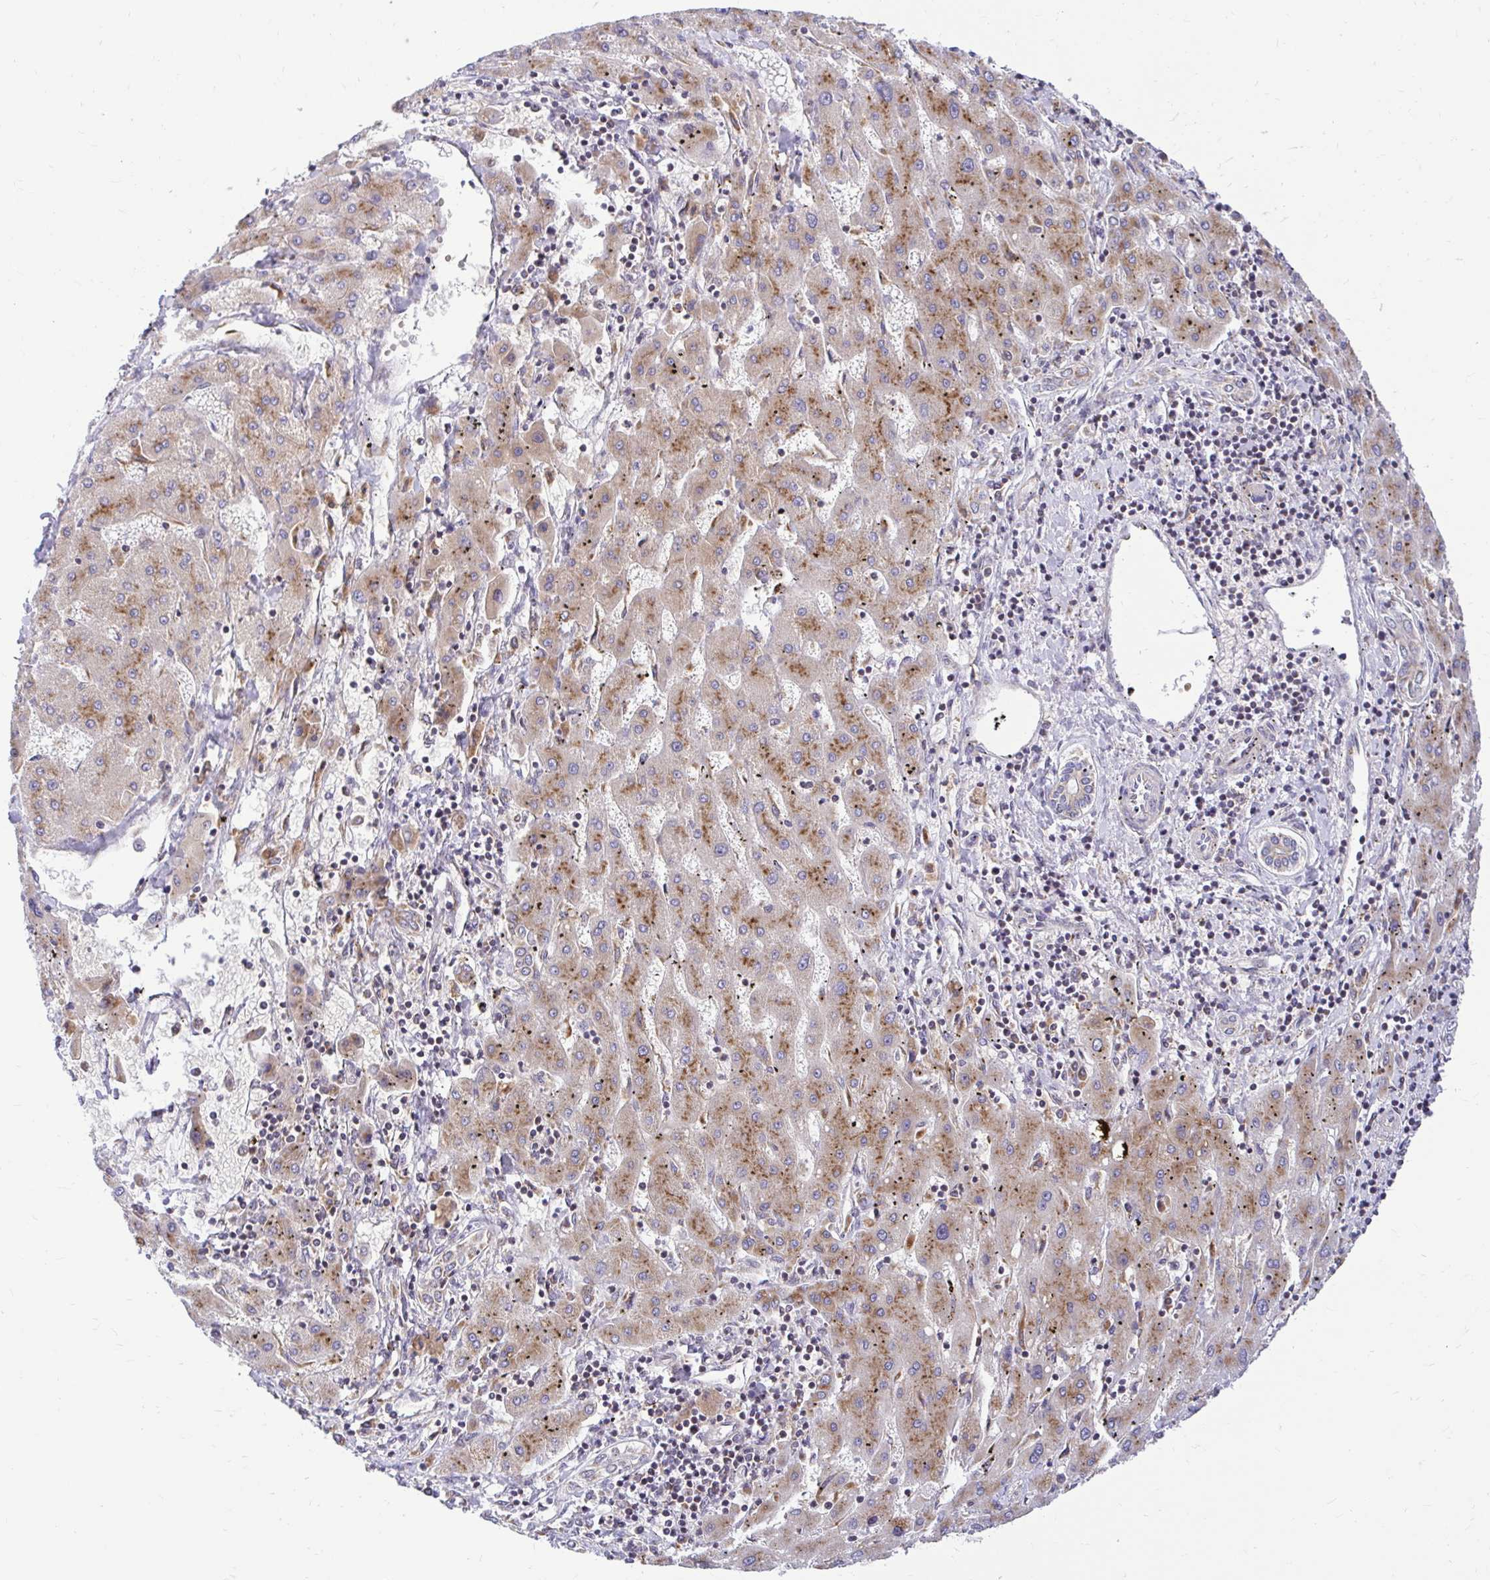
{"staining": {"intensity": "moderate", "quantity": ">75%", "location": "cytoplasmic/membranous"}, "tissue": "liver cancer", "cell_type": "Tumor cells", "image_type": "cancer", "snomed": [{"axis": "morphology", "description": "Carcinoma, Hepatocellular, NOS"}, {"axis": "topography", "description": "Liver"}], "caption": "Immunohistochemical staining of human liver cancer exhibits moderate cytoplasmic/membranous protein positivity in approximately >75% of tumor cells. The protein is shown in brown color, while the nuclei are stained blue.", "gene": "VTI1B", "patient": {"sex": "male", "age": 72}}